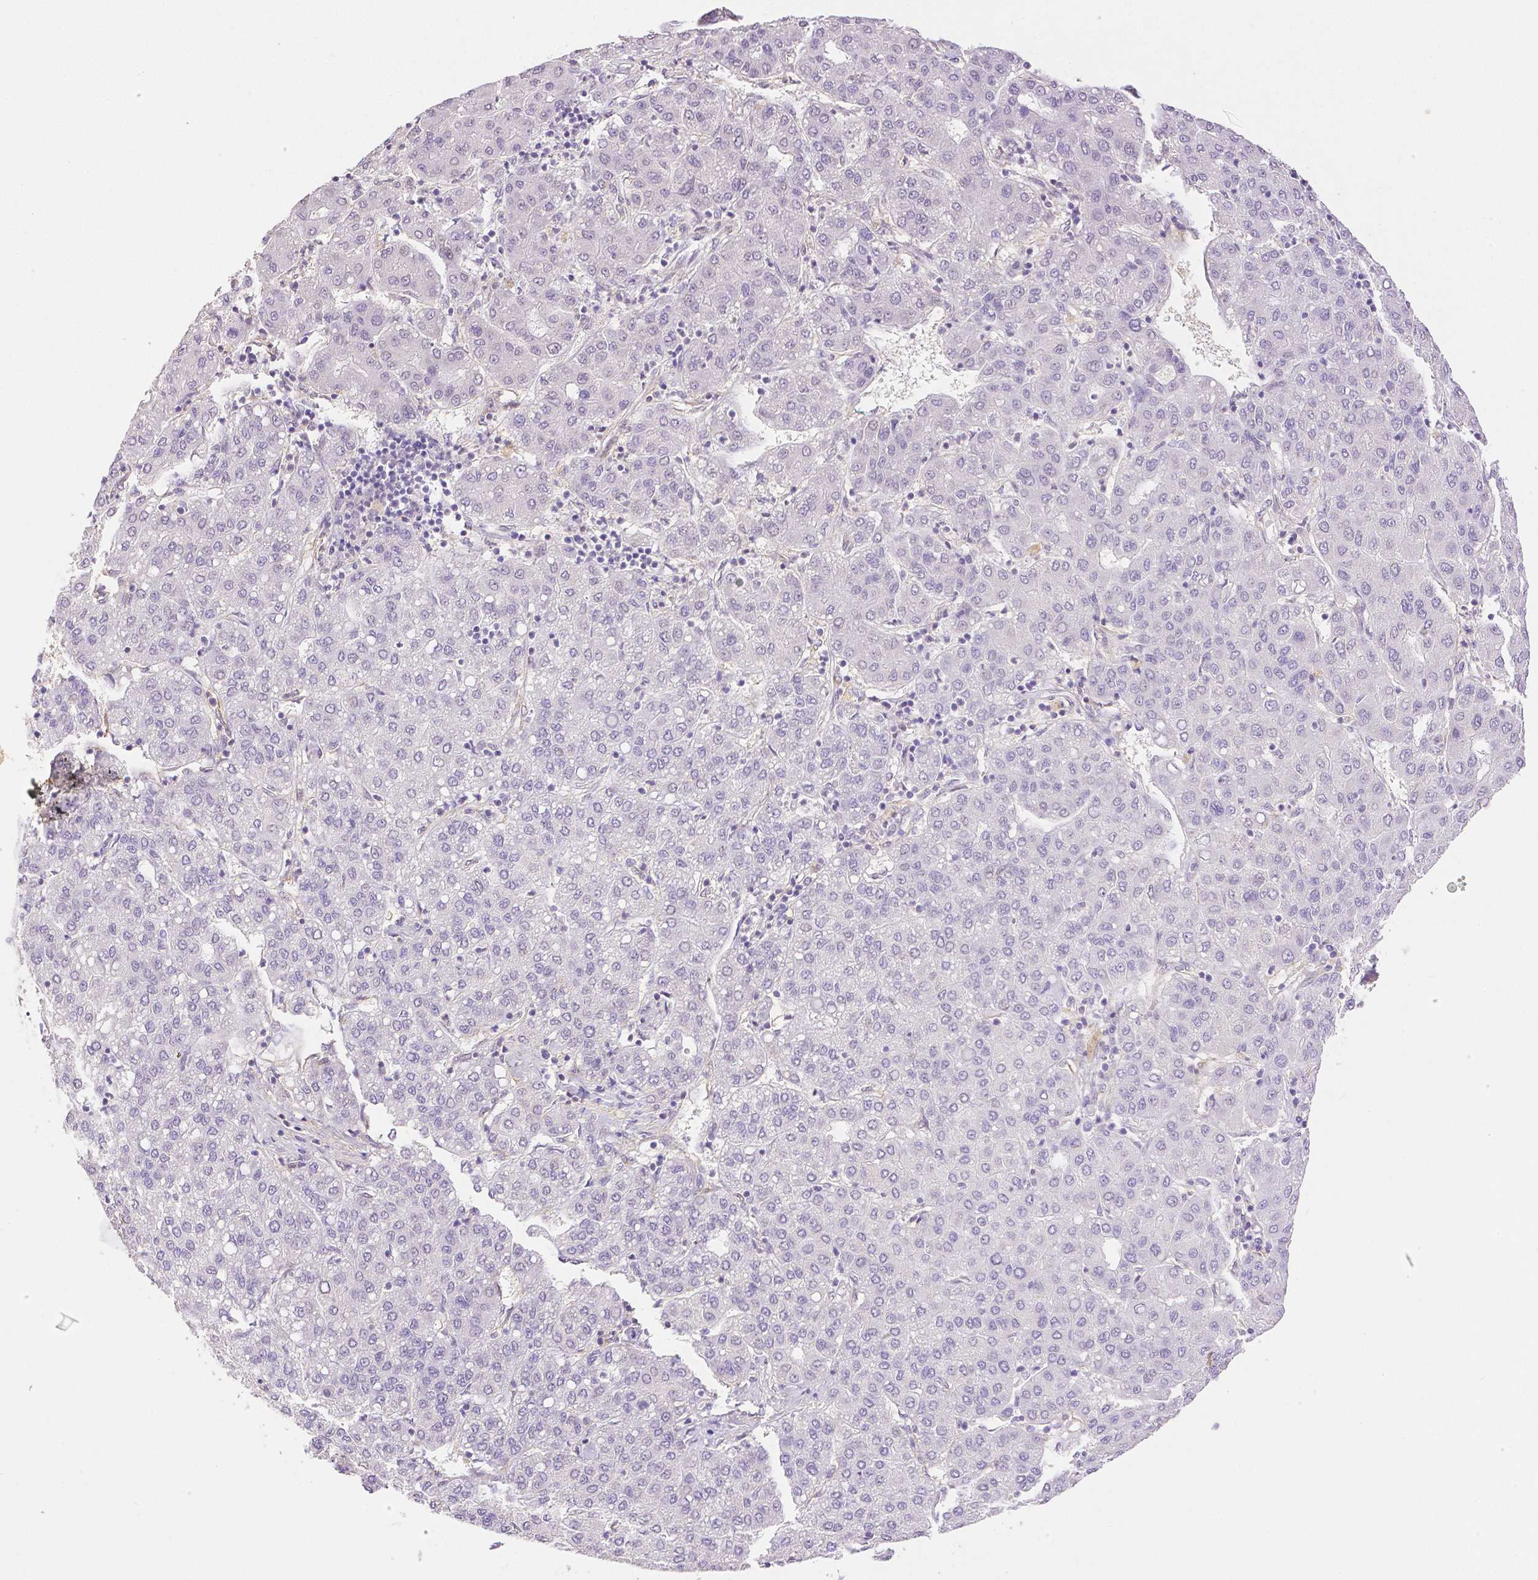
{"staining": {"intensity": "negative", "quantity": "none", "location": "none"}, "tissue": "liver cancer", "cell_type": "Tumor cells", "image_type": "cancer", "snomed": [{"axis": "morphology", "description": "Carcinoma, Hepatocellular, NOS"}, {"axis": "topography", "description": "Liver"}], "caption": "Tumor cells show no significant staining in hepatocellular carcinoma (liver). Brightfield microscopy of immunohistochemistry (IHC) stained with DAB (3,3'-diaminobenzidine) (brown) and hematoxylin (blue), captured at high magnification.", "gene": "THY1", "patient": {"sex": "male", "age": 65}}